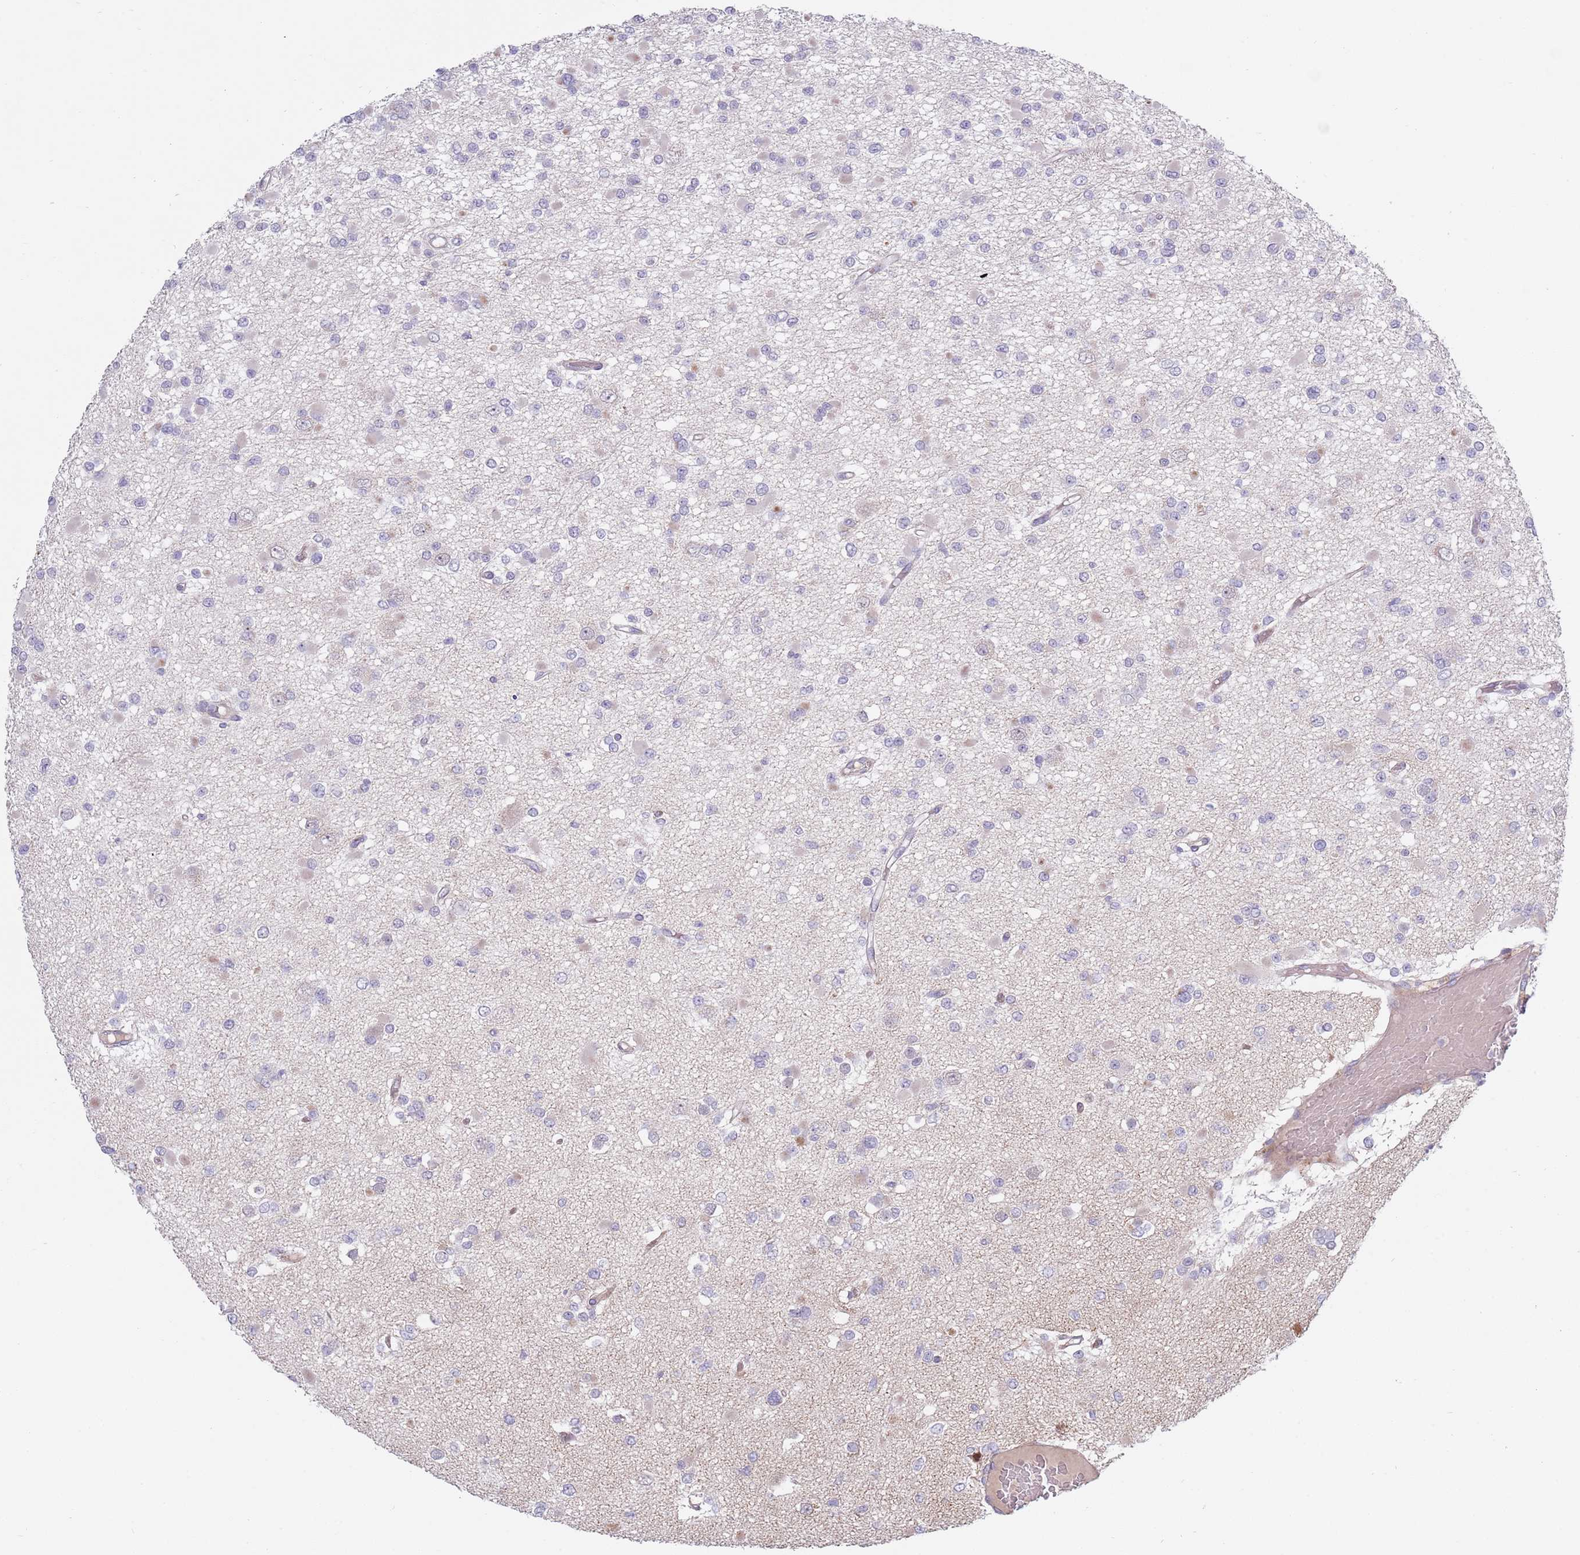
{"staining": {"intensity": "negative", "quantity": "none", "location": "none"}, "tissue": "glioma", "cell_type": "Tumor cells", "image_type": "cancer", "snomed": [{"axis": "morphology", "description": "Glioma, malignant, Low grade"}, {"axis": "topography", "description": "Brain"}], "caption": "DAB immunohistochemical staining of human malignant low-grade glioma displays no significant positivity in tumor cells.", "gene": "TYW1", "patient": {"sex": "female", "age": 22}}